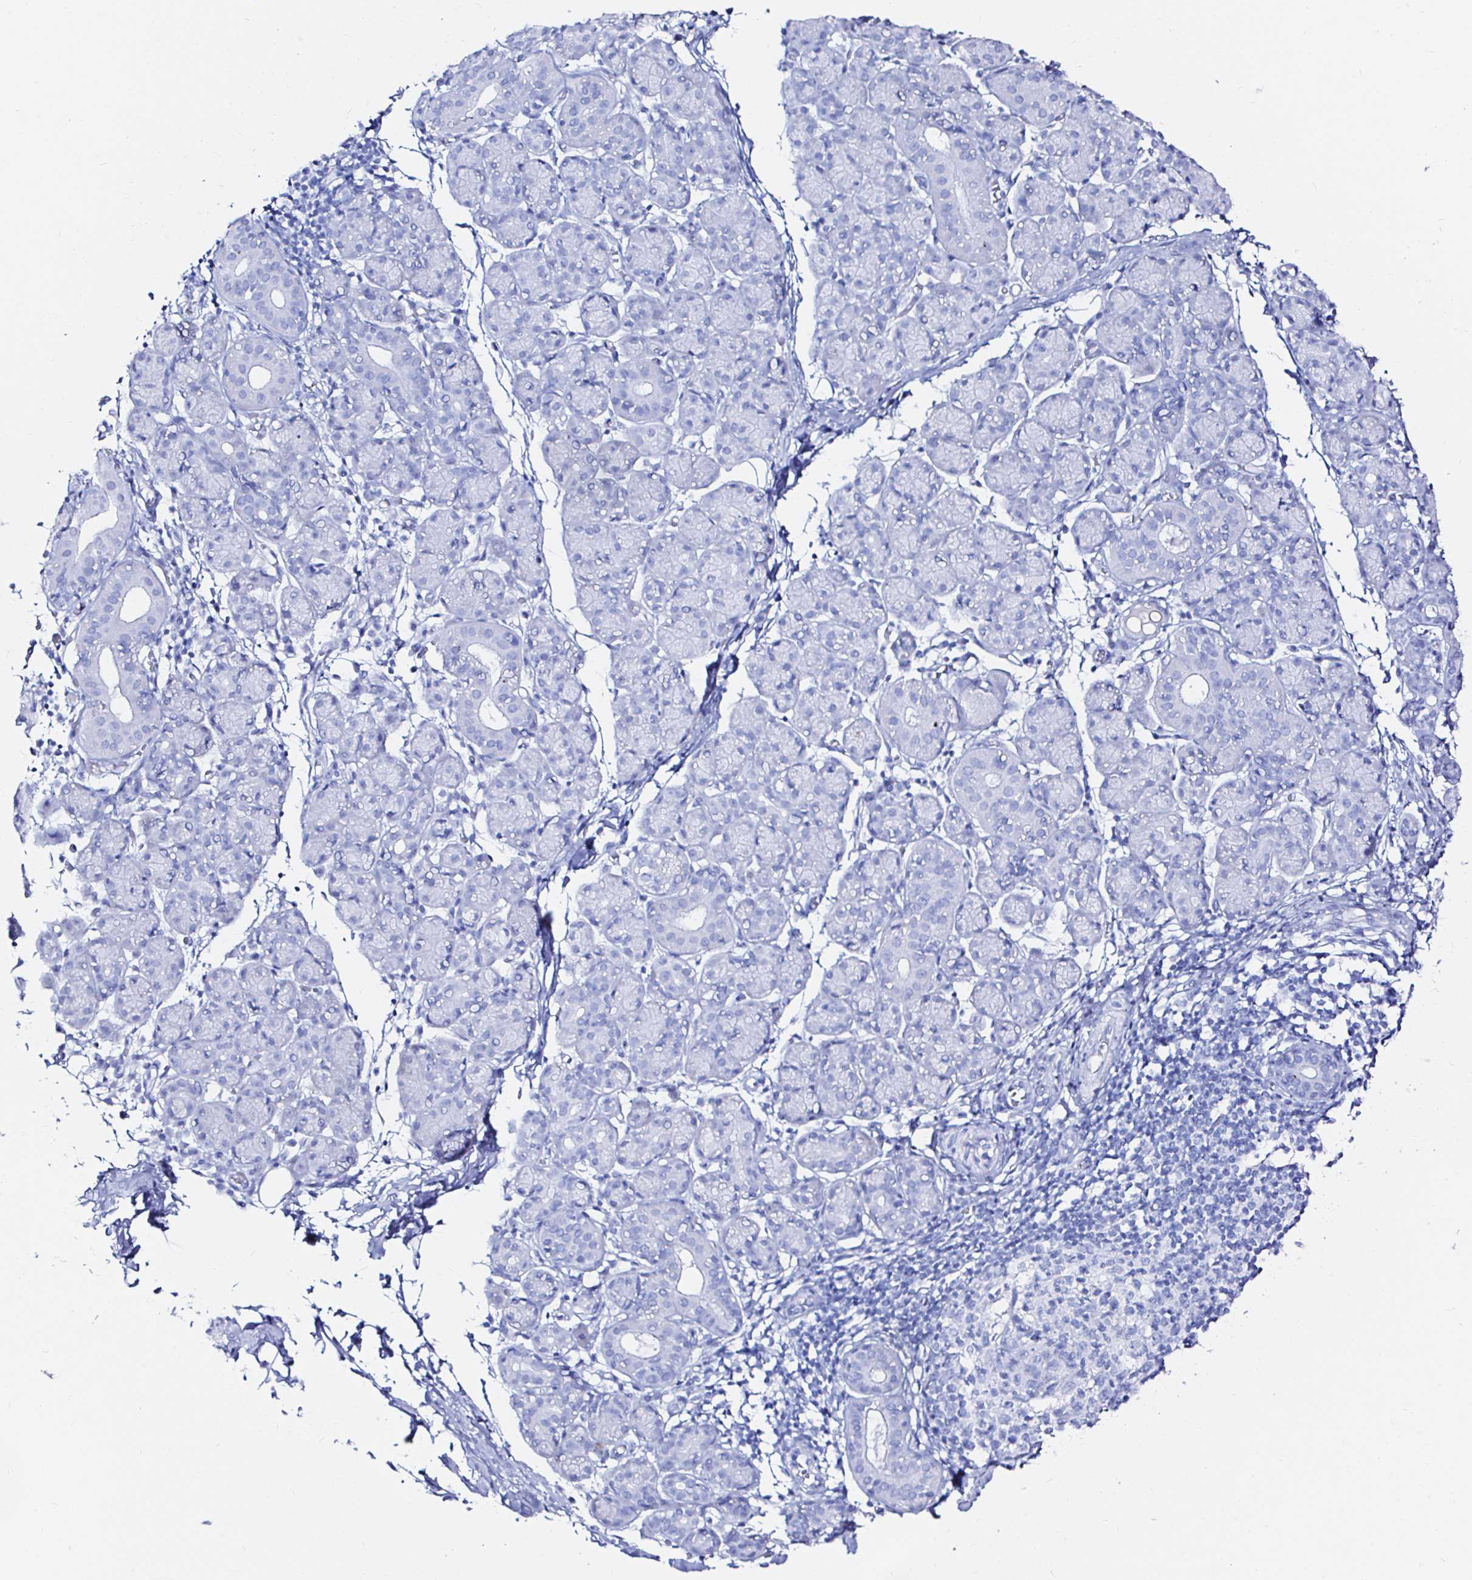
{"staining": {"intensity": "negative", "quantity": "none", "location": "none"}, "tissue": "salivary gland", "cell_type": "Glandular cells", "image_type": "normal", "snomed": [{"axis": "morphology", "description": "Normal tissue, NOS"}, {"axis": "morphology", "description": "Inflammation, NOS"}, {"axis": "topography", "description": "Lymph node"}, {"axis": "topography", "description": "Salivary gland"}], "caption": "Glandular cells show no significant protein staining in unremarkable salivary gland.", "gene": "ZNF432", "patient": {"sex": "male", "age": 3}}